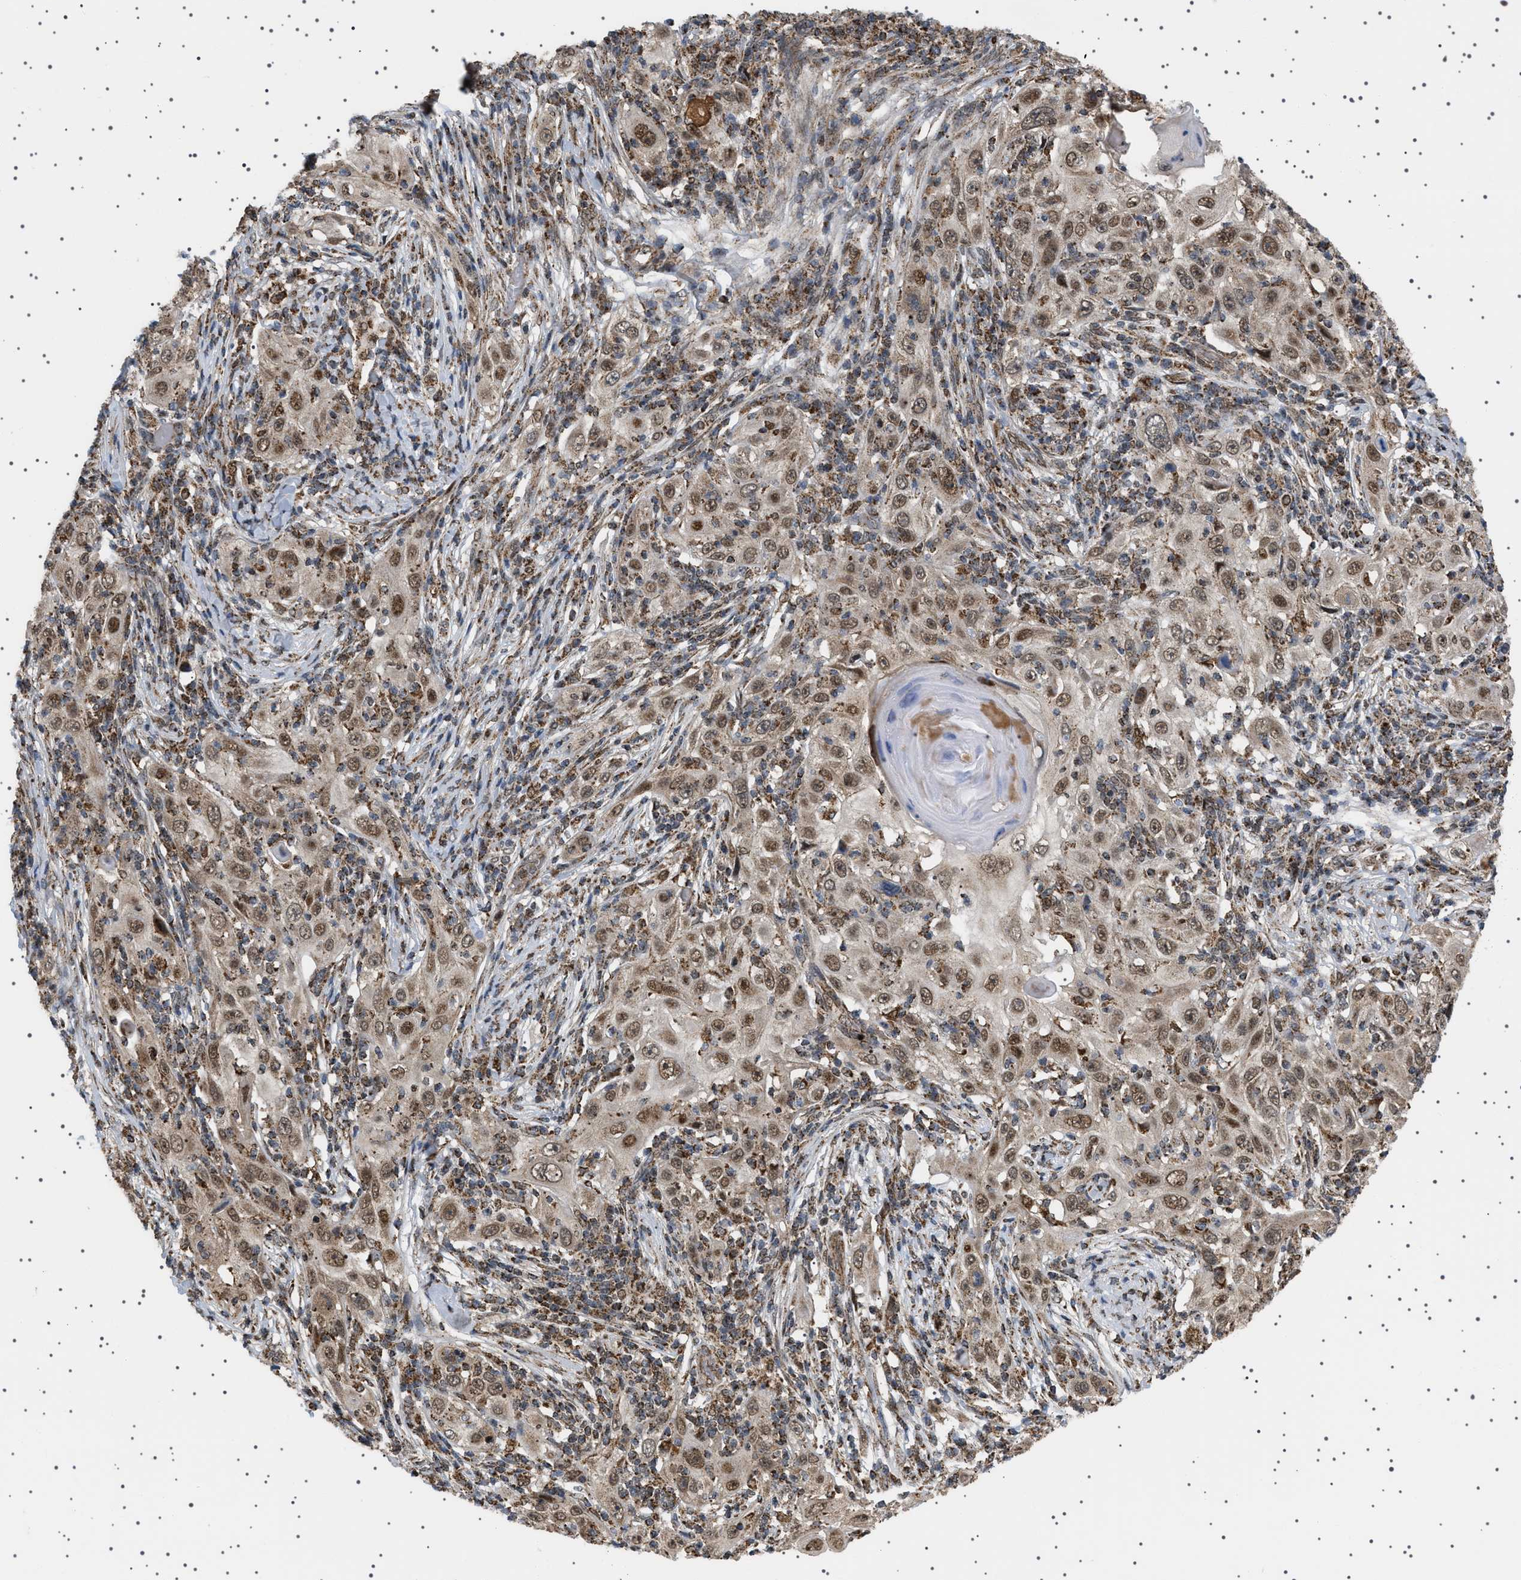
{"staining": {"intensity": "moderate", "quantity": ">75%", "location": "cytoplasmic/membranous,nuclear"}, "tissue": "skin cancer", "cell_type": "Tumor cells", "image_type": "cancer", "snomed": [{"axis": "morphology", "description": "Squamous cell carcinoma, NOS"}, {"axis": "topography", "description": "Skin"}], "caption": "A medium amount of moderate cytoplasmic/membranous and nuclear staining is seen in about >75% of tumor cells in squamous cell carcinoma (skin) tissue. The staining was performed using DAB, with brown indicating positive protein expression. Nuclei are stained blue with hematoxylin.", "gene": "MELK", "patient": {"sex": "female", "age": 88}}